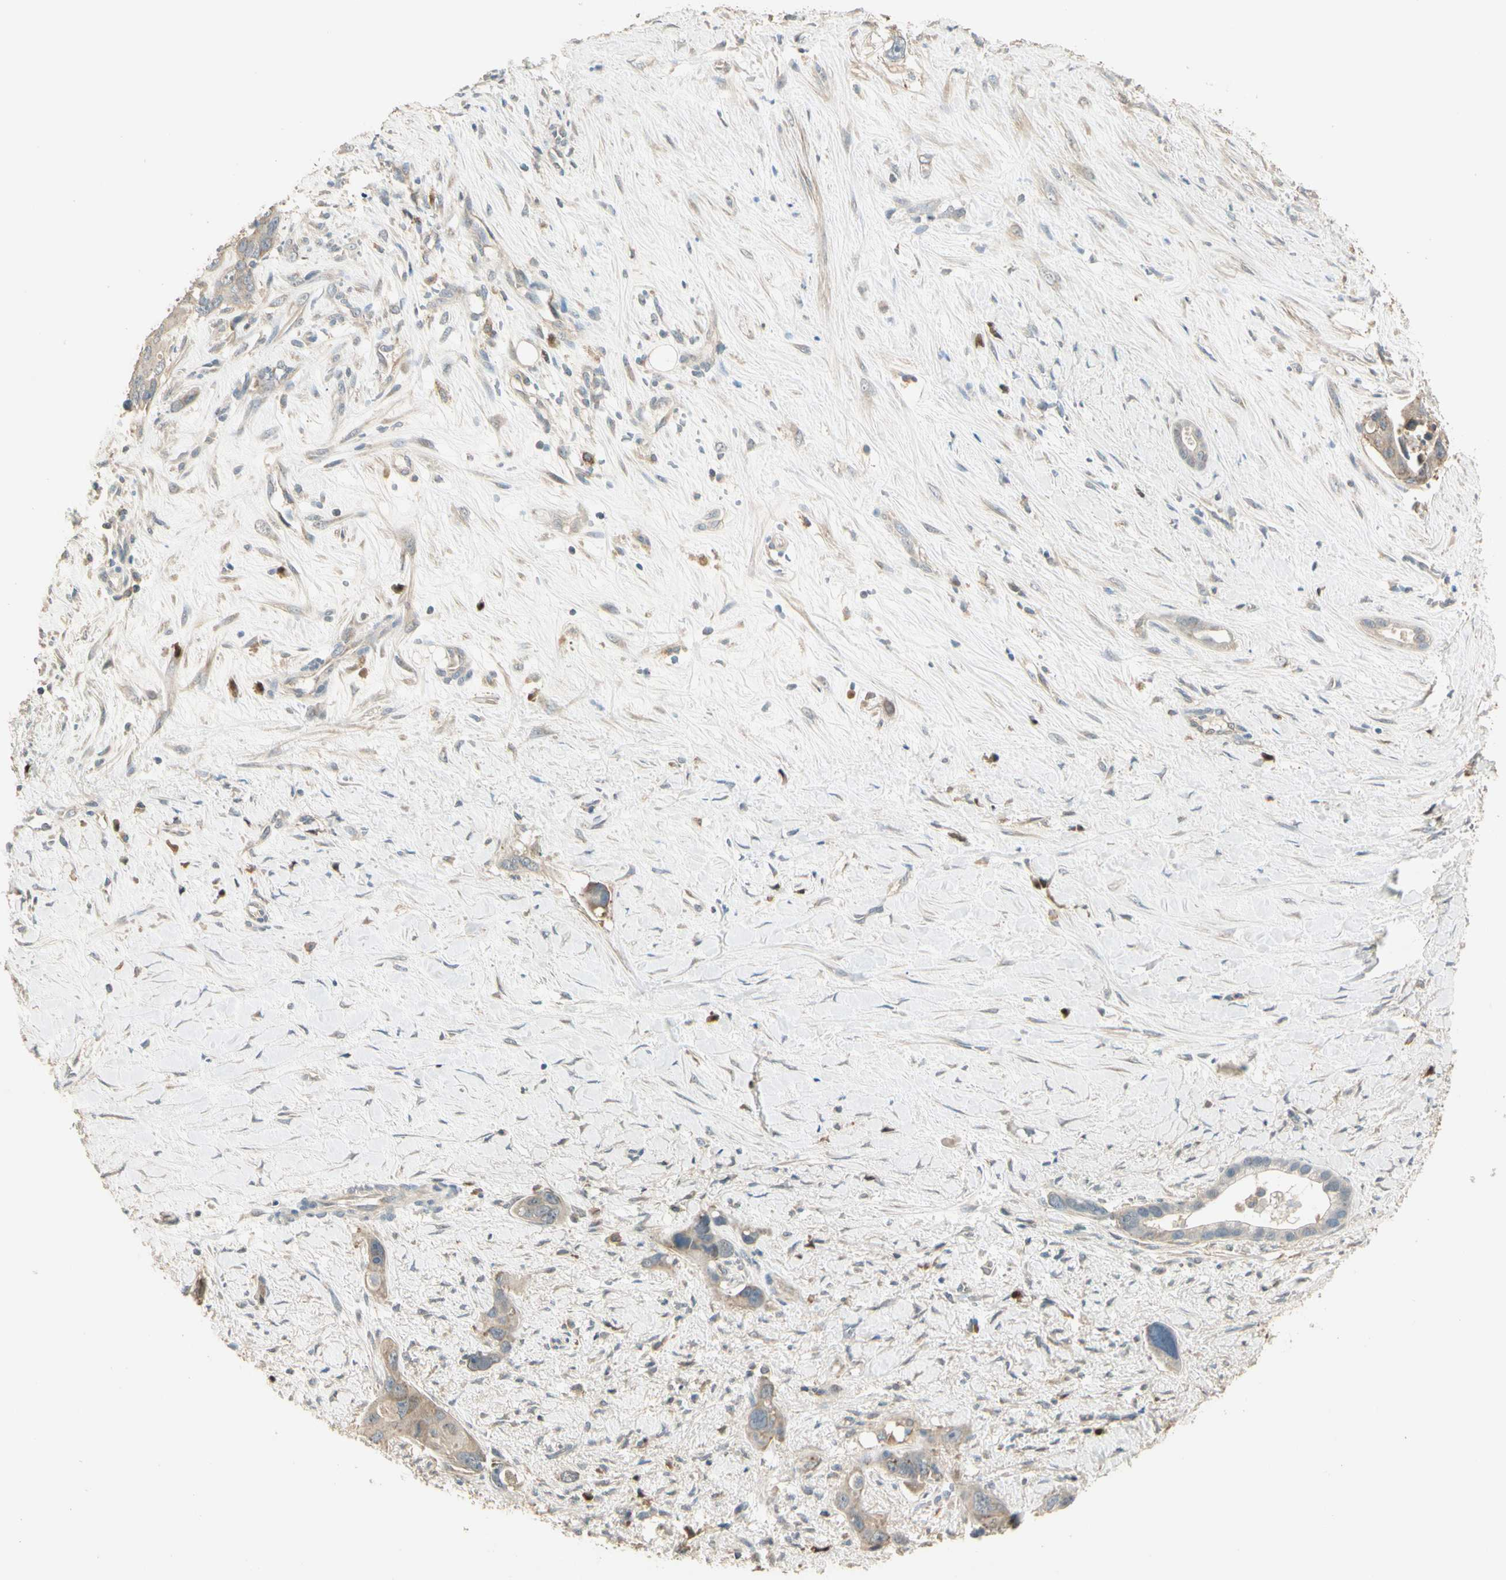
{"staining": {"intensity": "weak", "quantity": ">75%", "location": "cytoplasmic/membranous"}, "tissue": "liver cancer", "cell_type": "Tumor cells", "image_type": "cancer", "snomed": [{"axis": "morphology", "description": "Cholangiocarcinoma"}, {"axis": "topography", "description": "Liver"}], "caption": "Cholangiocarcinoma (liver) was stained to show a protein in brown. There is low levels of weak cytoplasmic/membranous staining in about >75% of tumor cells.", "gene": "PLXNA1", "patient": {"sex": "female", "age": 65}}